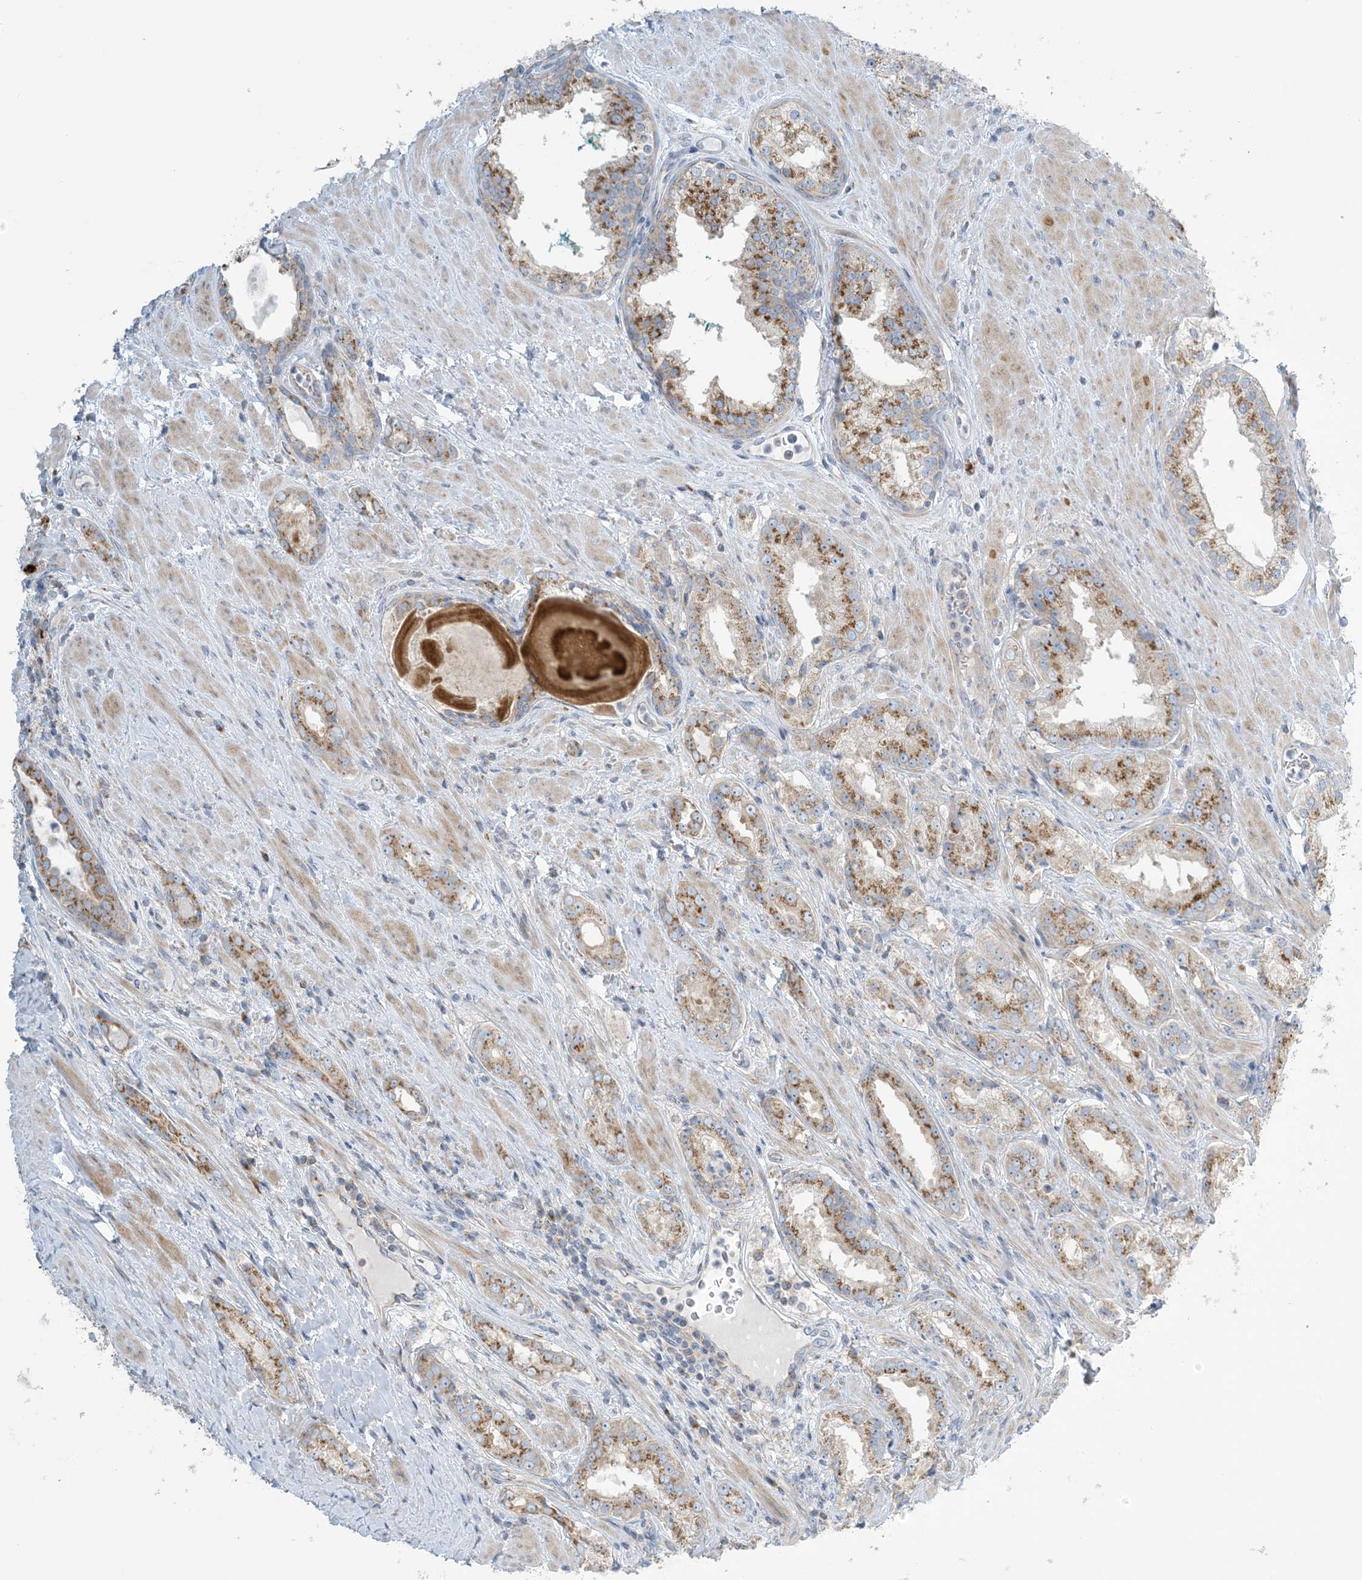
{"staining": {"intensity": "moderate", "quantity": ">75%", "location": "cytoplasmic/membranous"}, "tissue": "prostate cancer", "cell_type": "Tumor cells", "image_type": "cancer", "snomed": [{"axis": "morphology", "description": "Adenocarcinoma, Low grade"}, {"axis": "topography", "description": "Prostate"}], "caption": "High-magnification brightfield microscopy of adenocarcinoma (low-grade) (prostate) stained with DAB (brown) and counterstained with hematoxylin (blue). tumor cells exhibit moderate cytoplasmic/membranous expression is seen in approximately>75% of cells. The staining was performed using DAB, with brown indicating positive protein expression. Nuclei are stained blue with hematoxylin.", "gene": "AFTPH", "patient": {"sex": "male", "age": 67}}